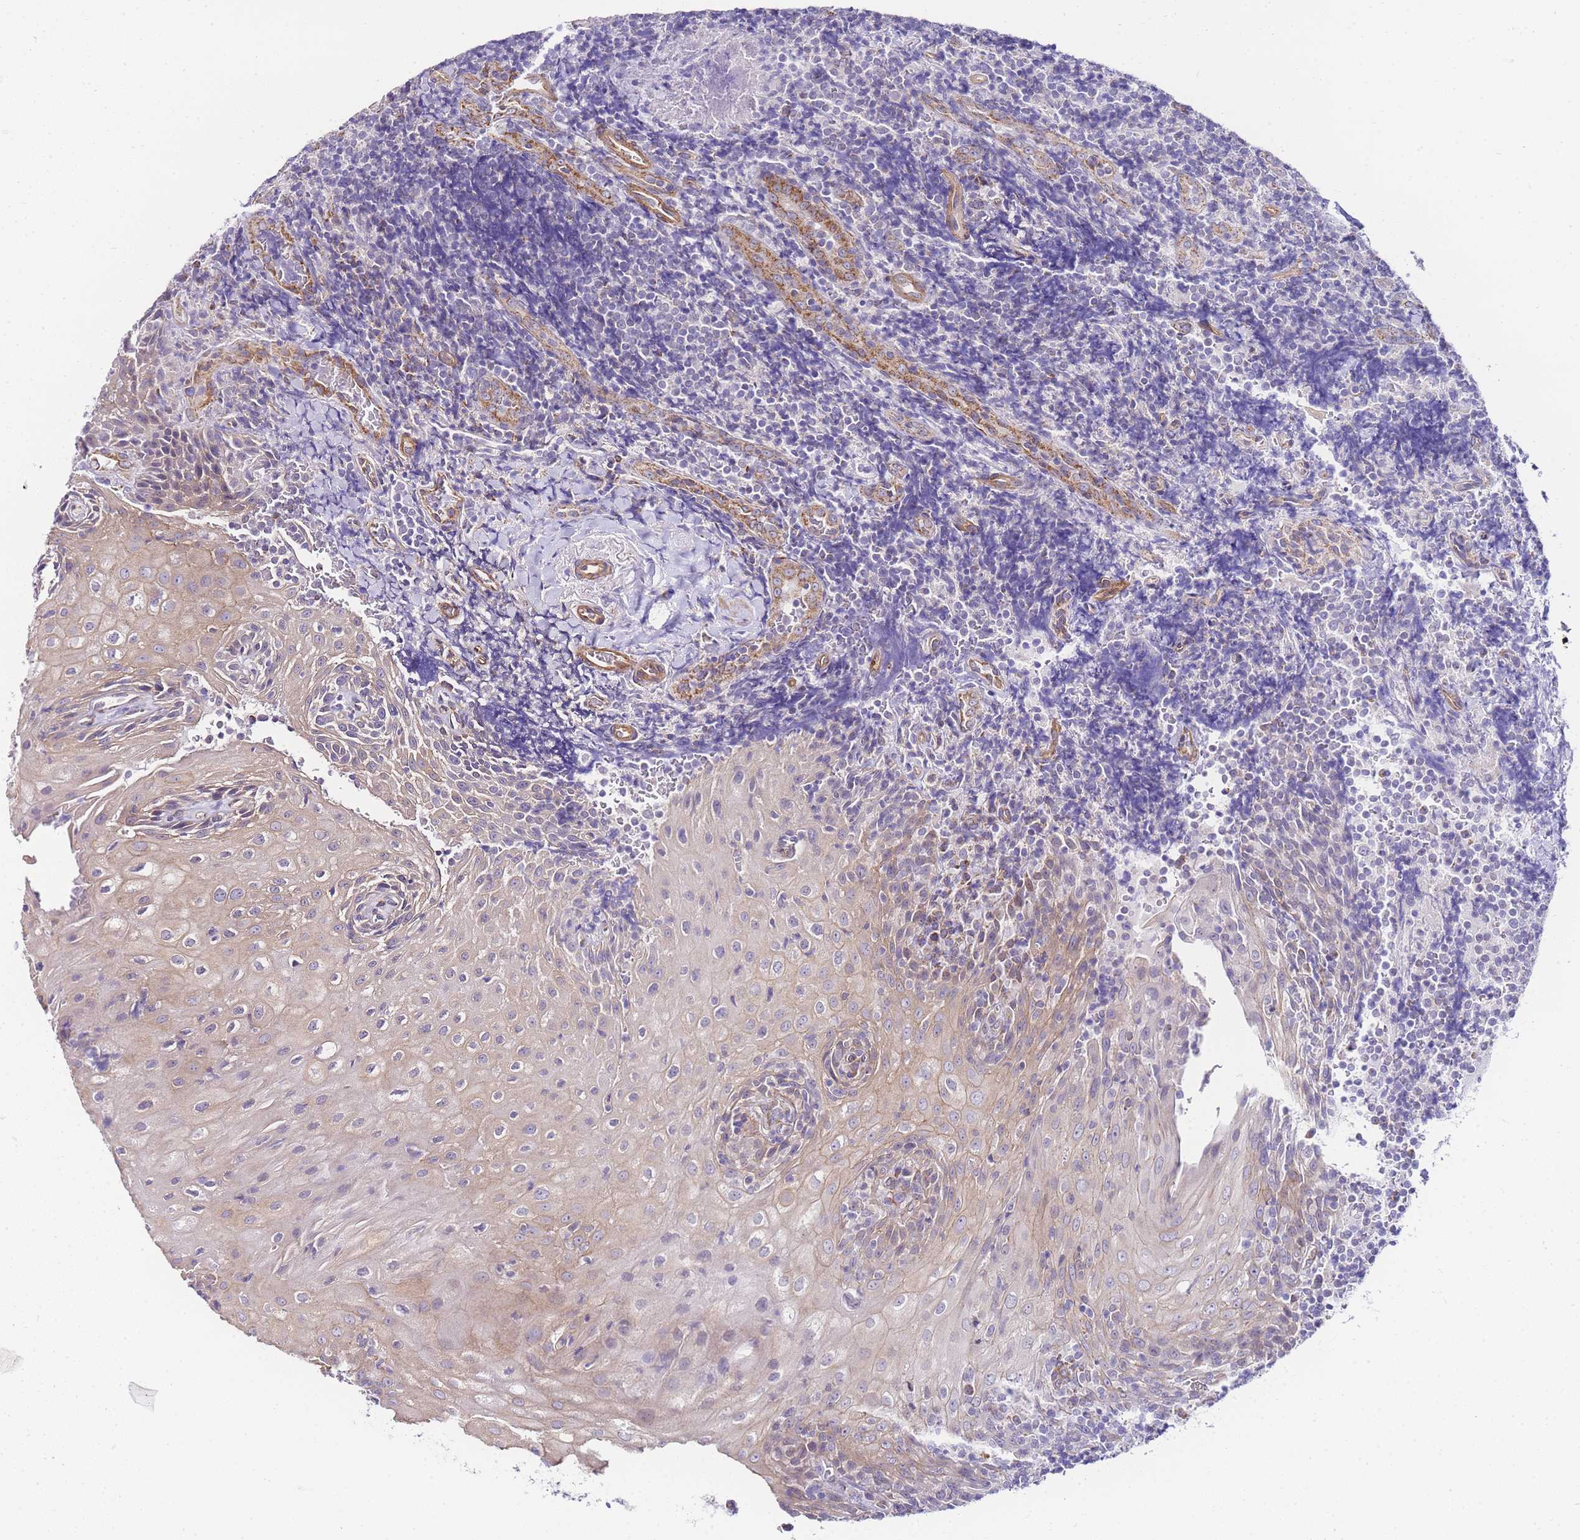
{"staining": {"intensity": "negative", "quantity": "none", "location": "none"}, "tissue": "tonsil", "cell_type": "Germinal center cells", "image_type": "normal", "snomed": [{"axis": "morphology", "description": "Normal tissue, NOS"}, {"axis": "topography", "description": "Tonsil"}], "caption": "A high-resolution image shows immunohistochemistry staining of benign tonsil, which exhibits no significant positivity in germinal center cells. The staining was performed using DAB (3,3'-diaminobenzidine) to visualize the protein expression in brown, while the nuclei were stained in blue with hematoxylin (Magnification: 20x).", "gene": "PDCD7", "patient": {"sex": "male", "age": 37}}